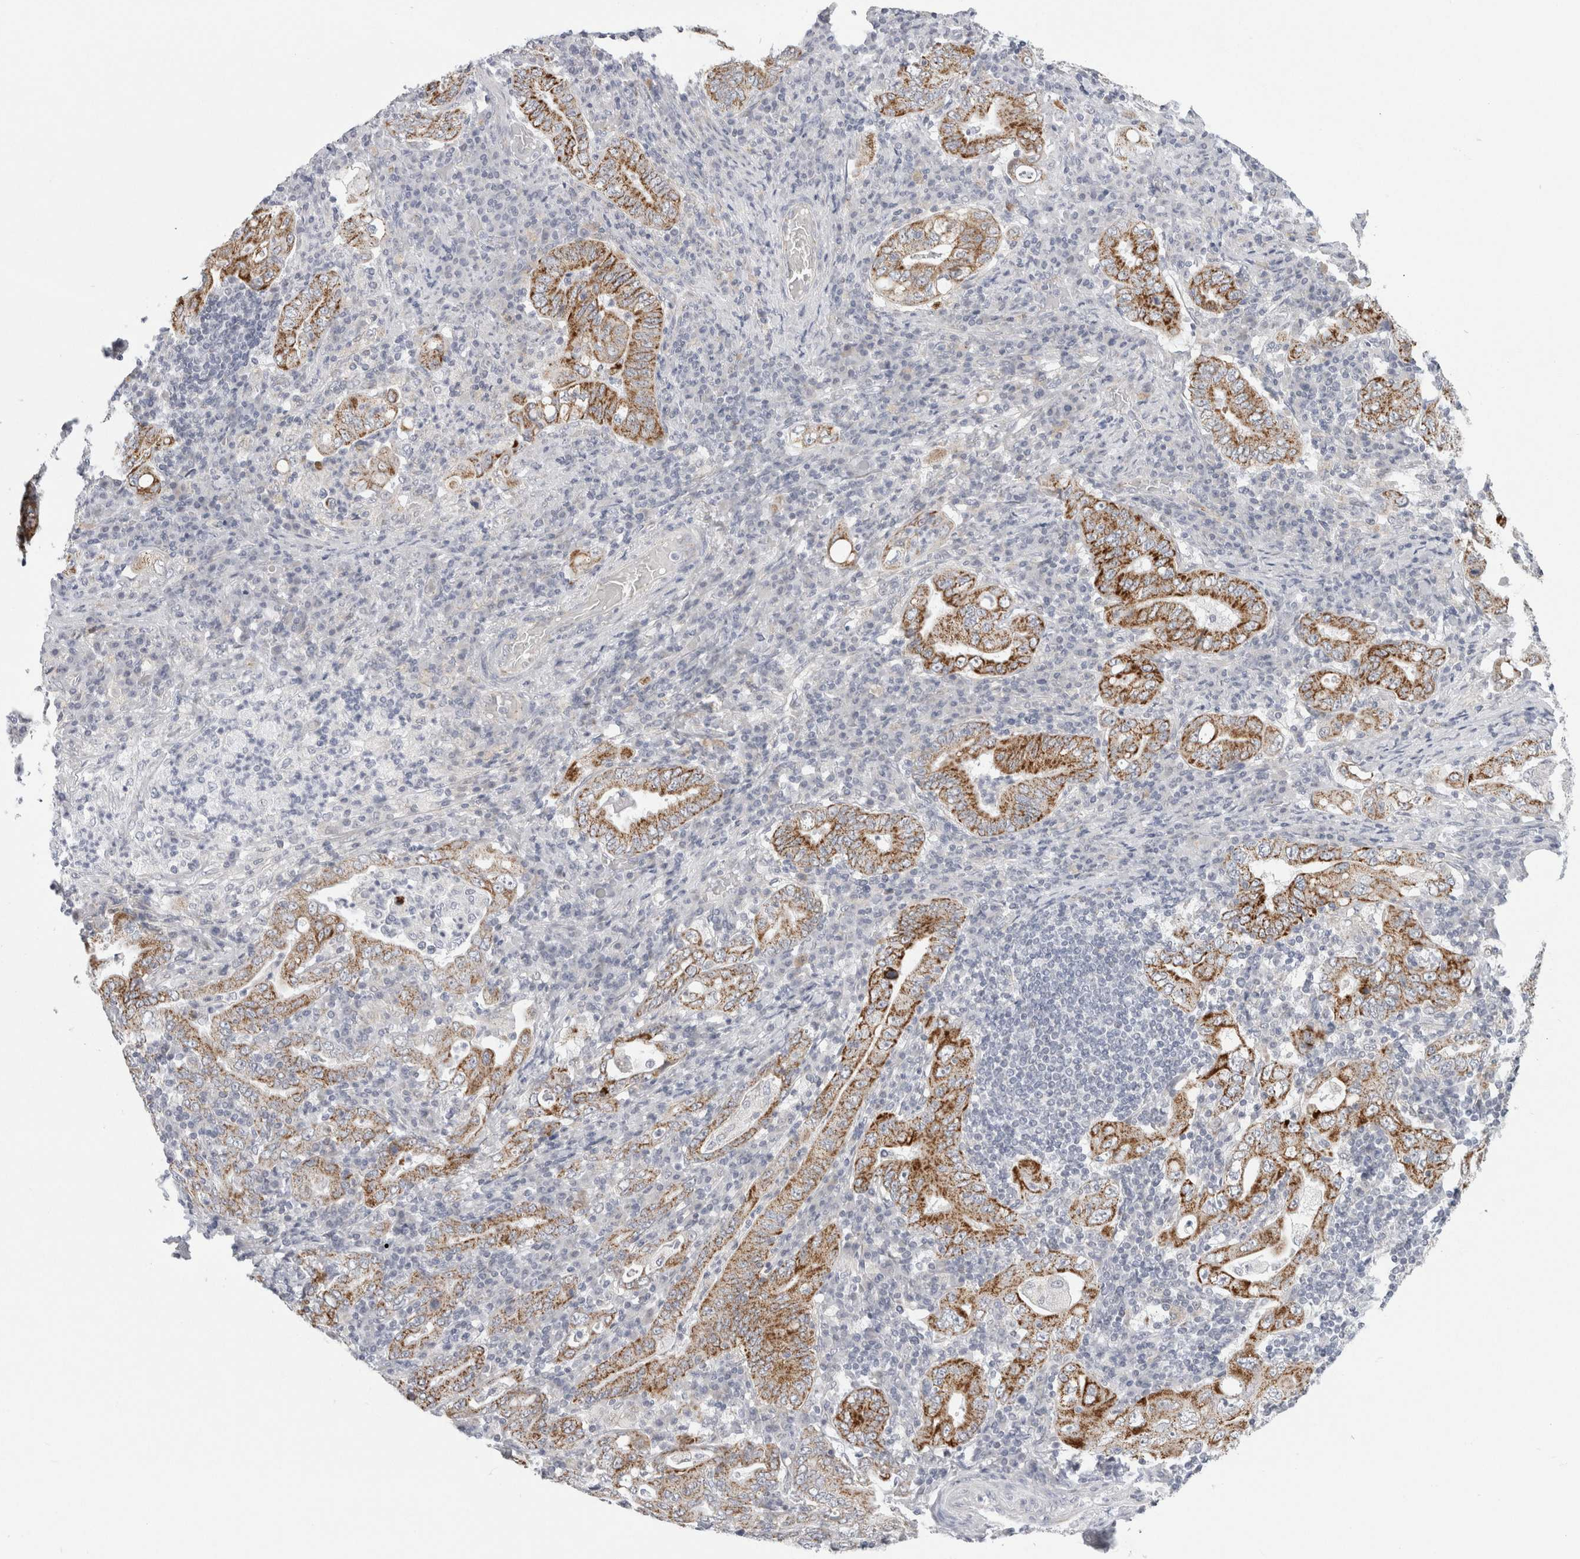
{"staining": {"intensity": "strong", "quantity": ">75%", "location": "cytoplasmic/membranous"}, "tissue": "stomach cancer", "cell_type": "Tumor cells", "image_type": "cancer", "snomed": [{"axis": "morphology", "description": "Normal tissue, NOS"}, {"axis": "morphology", "description": "Adenocarcinoma, NOS"}, {"axis": "topography", "description": "Esophagus"}, {"axis": "topography", "description": "Stomach, upper"}, {"axis": "topography", "description": "Peripheral nerve tissue"}], "caption": "Stomach cancer (adenocarcinoma) stained with immunohistochemistry shows strong cytoplasmic/membranous staining in approximately >75% of tumor cells.", "gene": "FAHD1", "patient": {"sex": "male", "age": 62}}